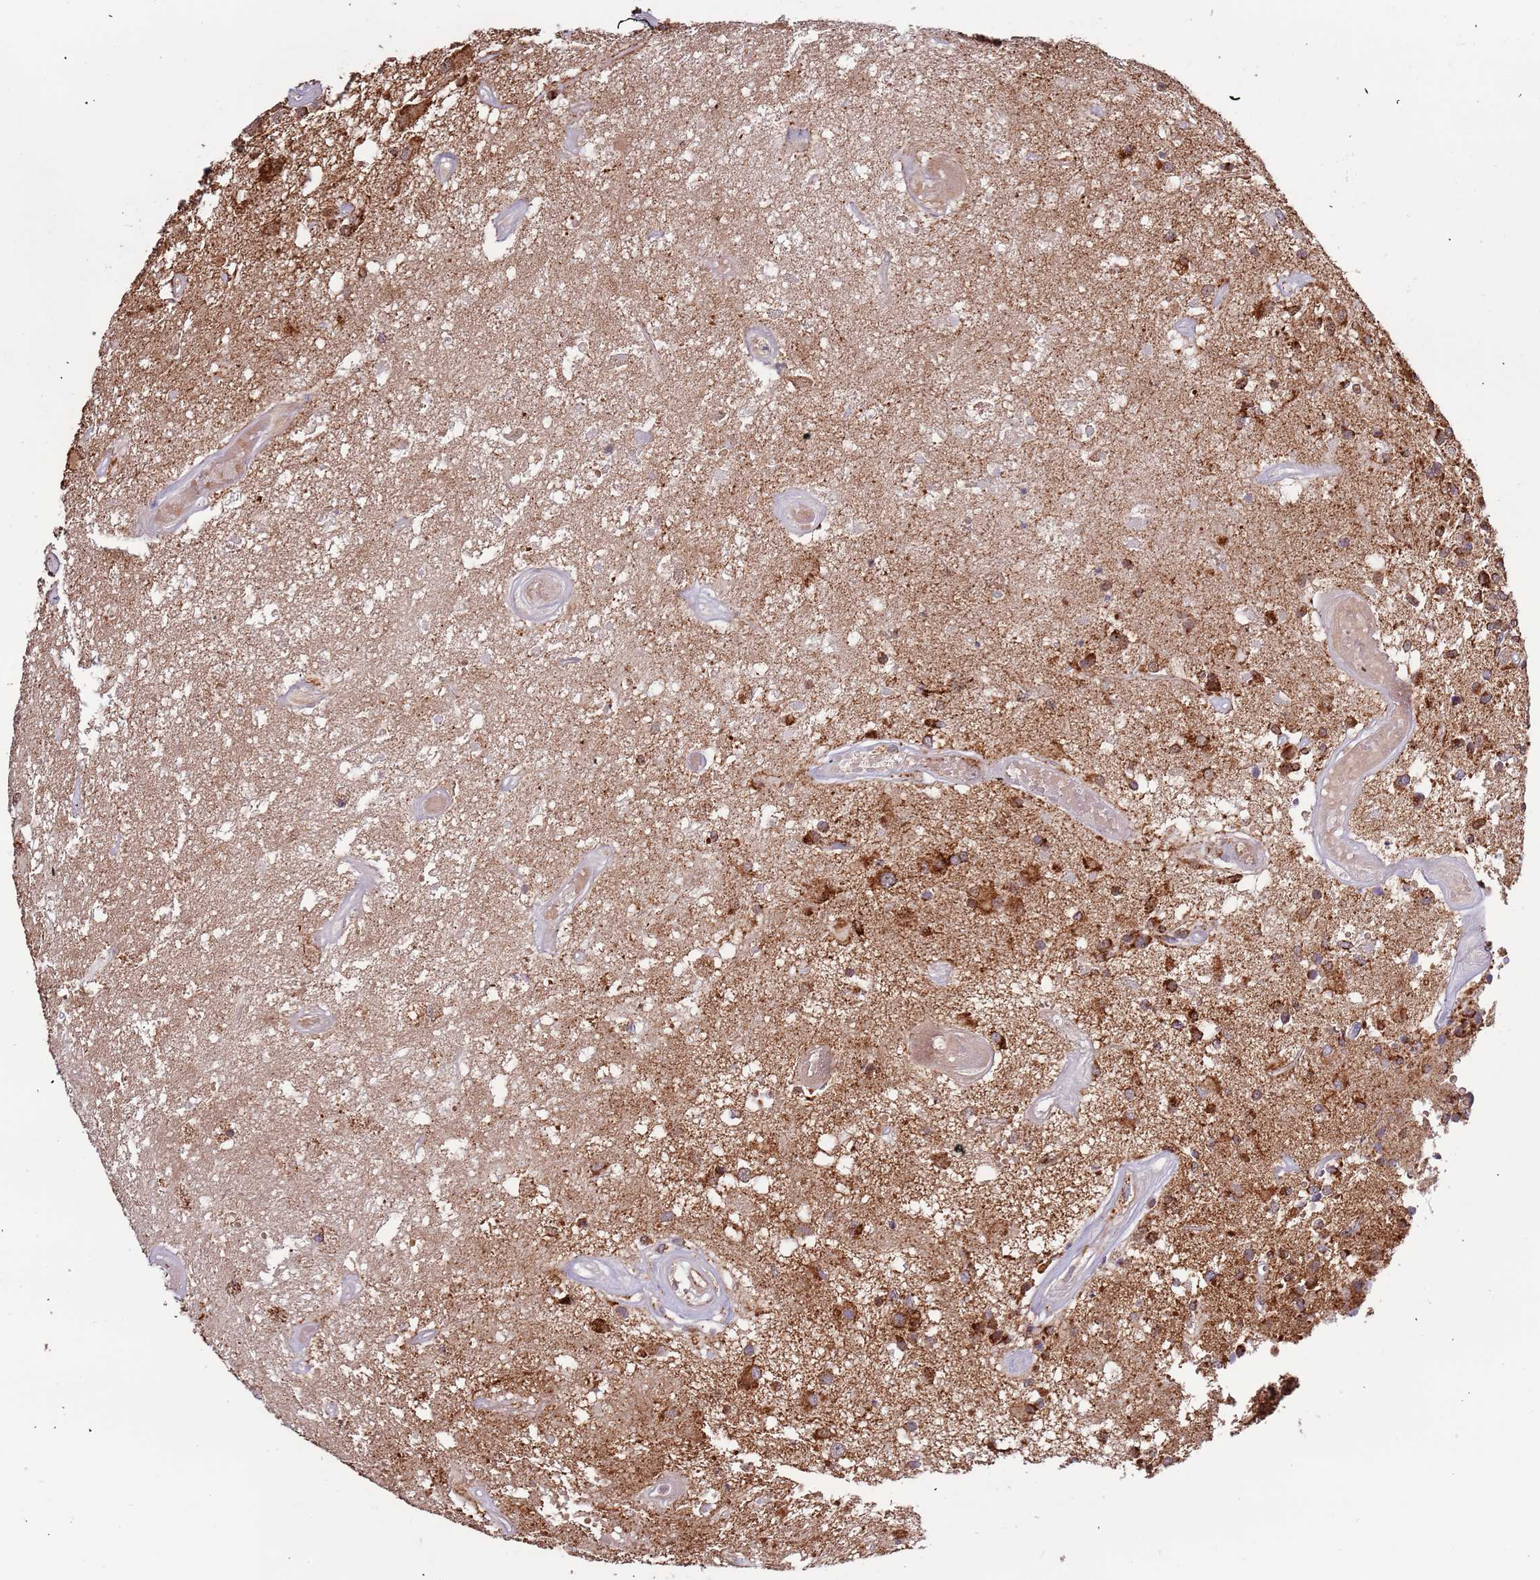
{"staining": {"intensity": "strong", "quantity": ">75%", "location": "cytoplasmic/membranous"}, "tissue": "glioma", "cell_type": "Tumor cells", "image_type": "cancer", "snomed": [{"axis": "morphology", "description": "Glioma, malignant, High grade"}, {"axis": "morphology", "description": "Glioblastoma, NOS"}, {"axis": "topography", "description": "Brain"}], "caption": "Human glioma stained with a brown dye exhibits strong cytoplasmic/membranous positive staining in approximately >75% of tumor cells.", "gene": "IL17RD", "patient": {"sex": "male", "age": 60}}